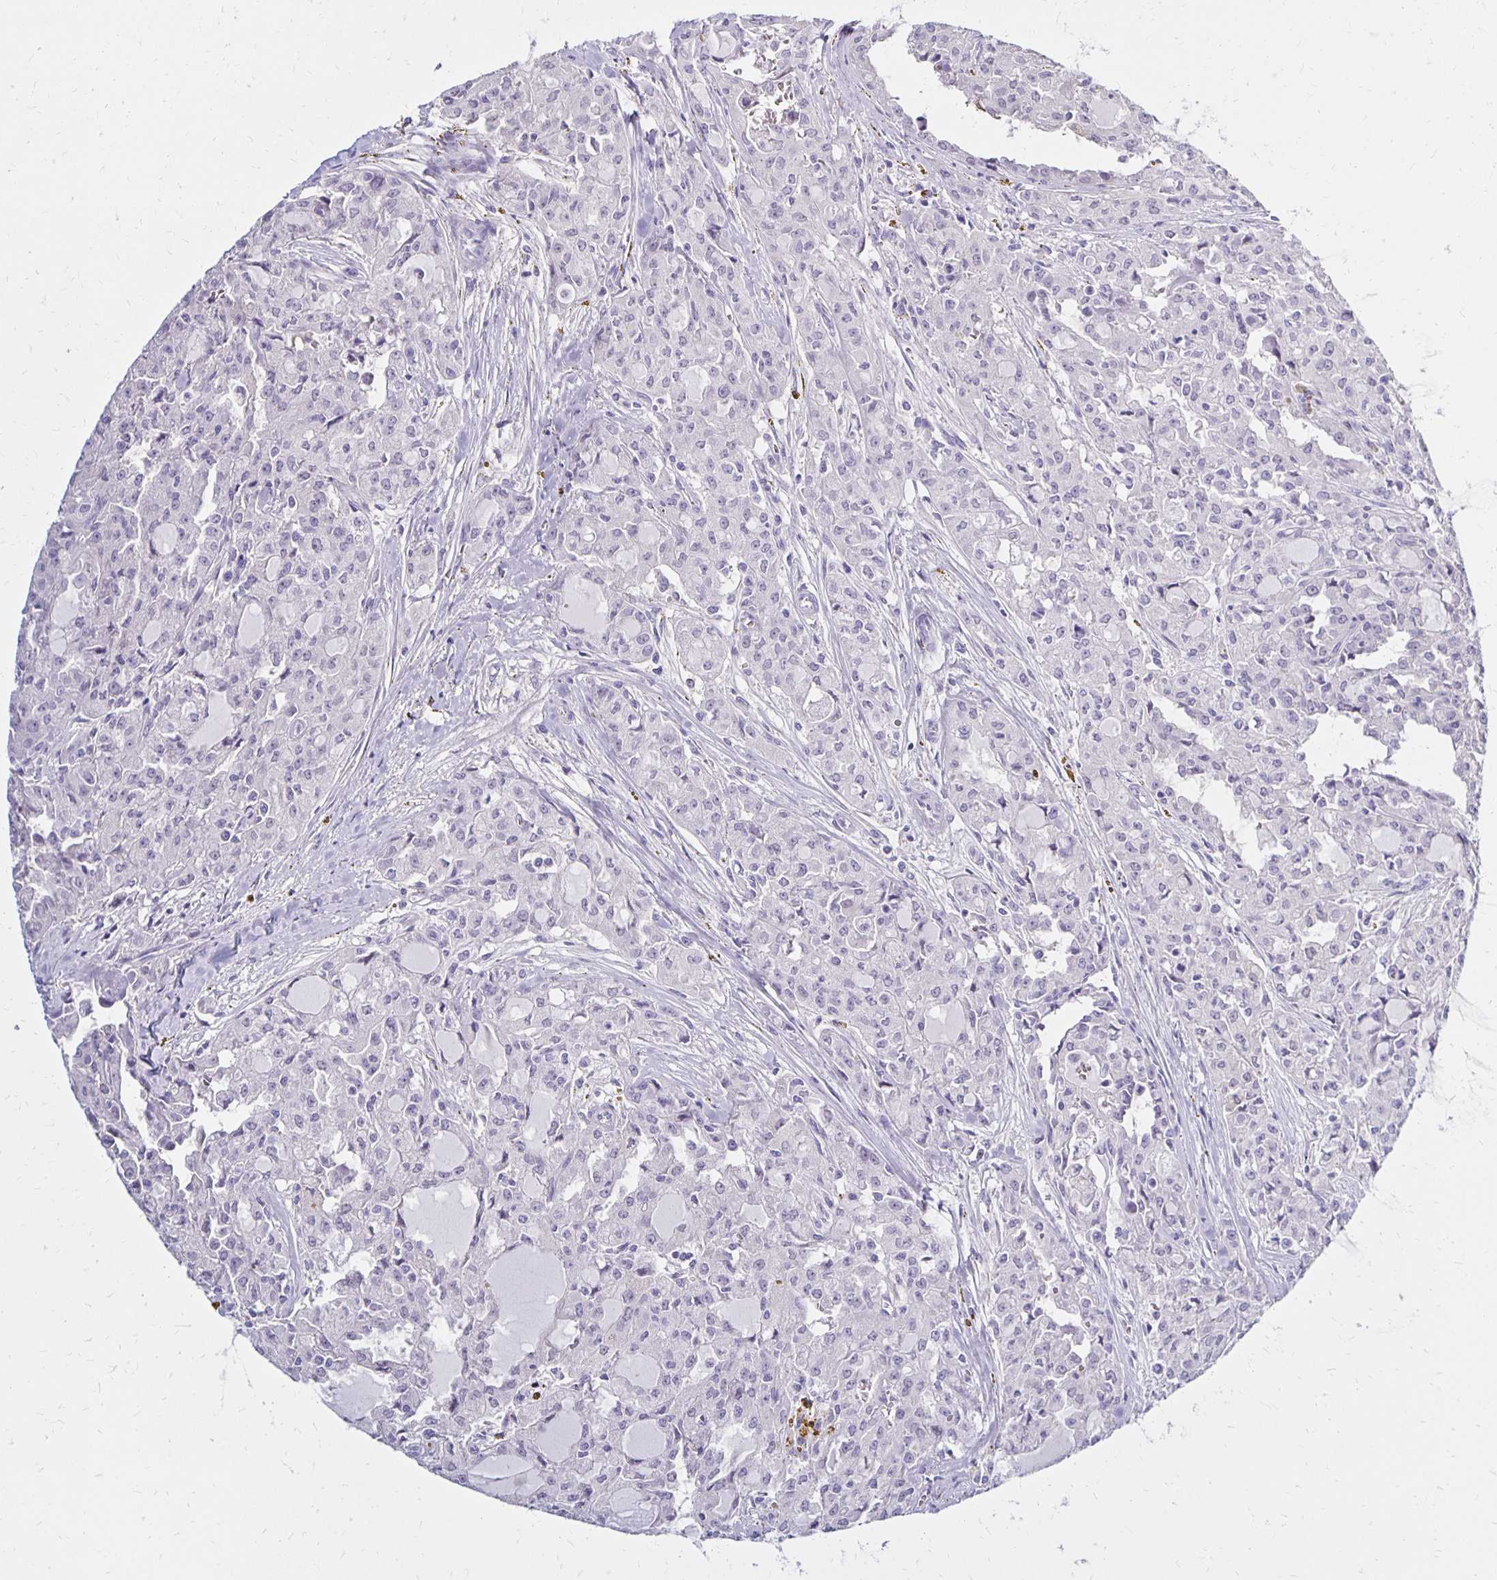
{"staining": {"intensity": "negative", "quantity": "none", "location": "none"}, "tissue": "head and neck cancer", "cell_type": "Tumor cells", "image_type": "cancer", "snomed": [{"axis": "morphology", "description": "Adenocarcinoma, NOS"}, {"axis": "topography", "description": "Head-Neck"}], "caption": "IHC of human head and neck cancer reveals no staining in tumor cells.", "gene": "FNTB", "patient": {"sex": "male", "age": 64}}